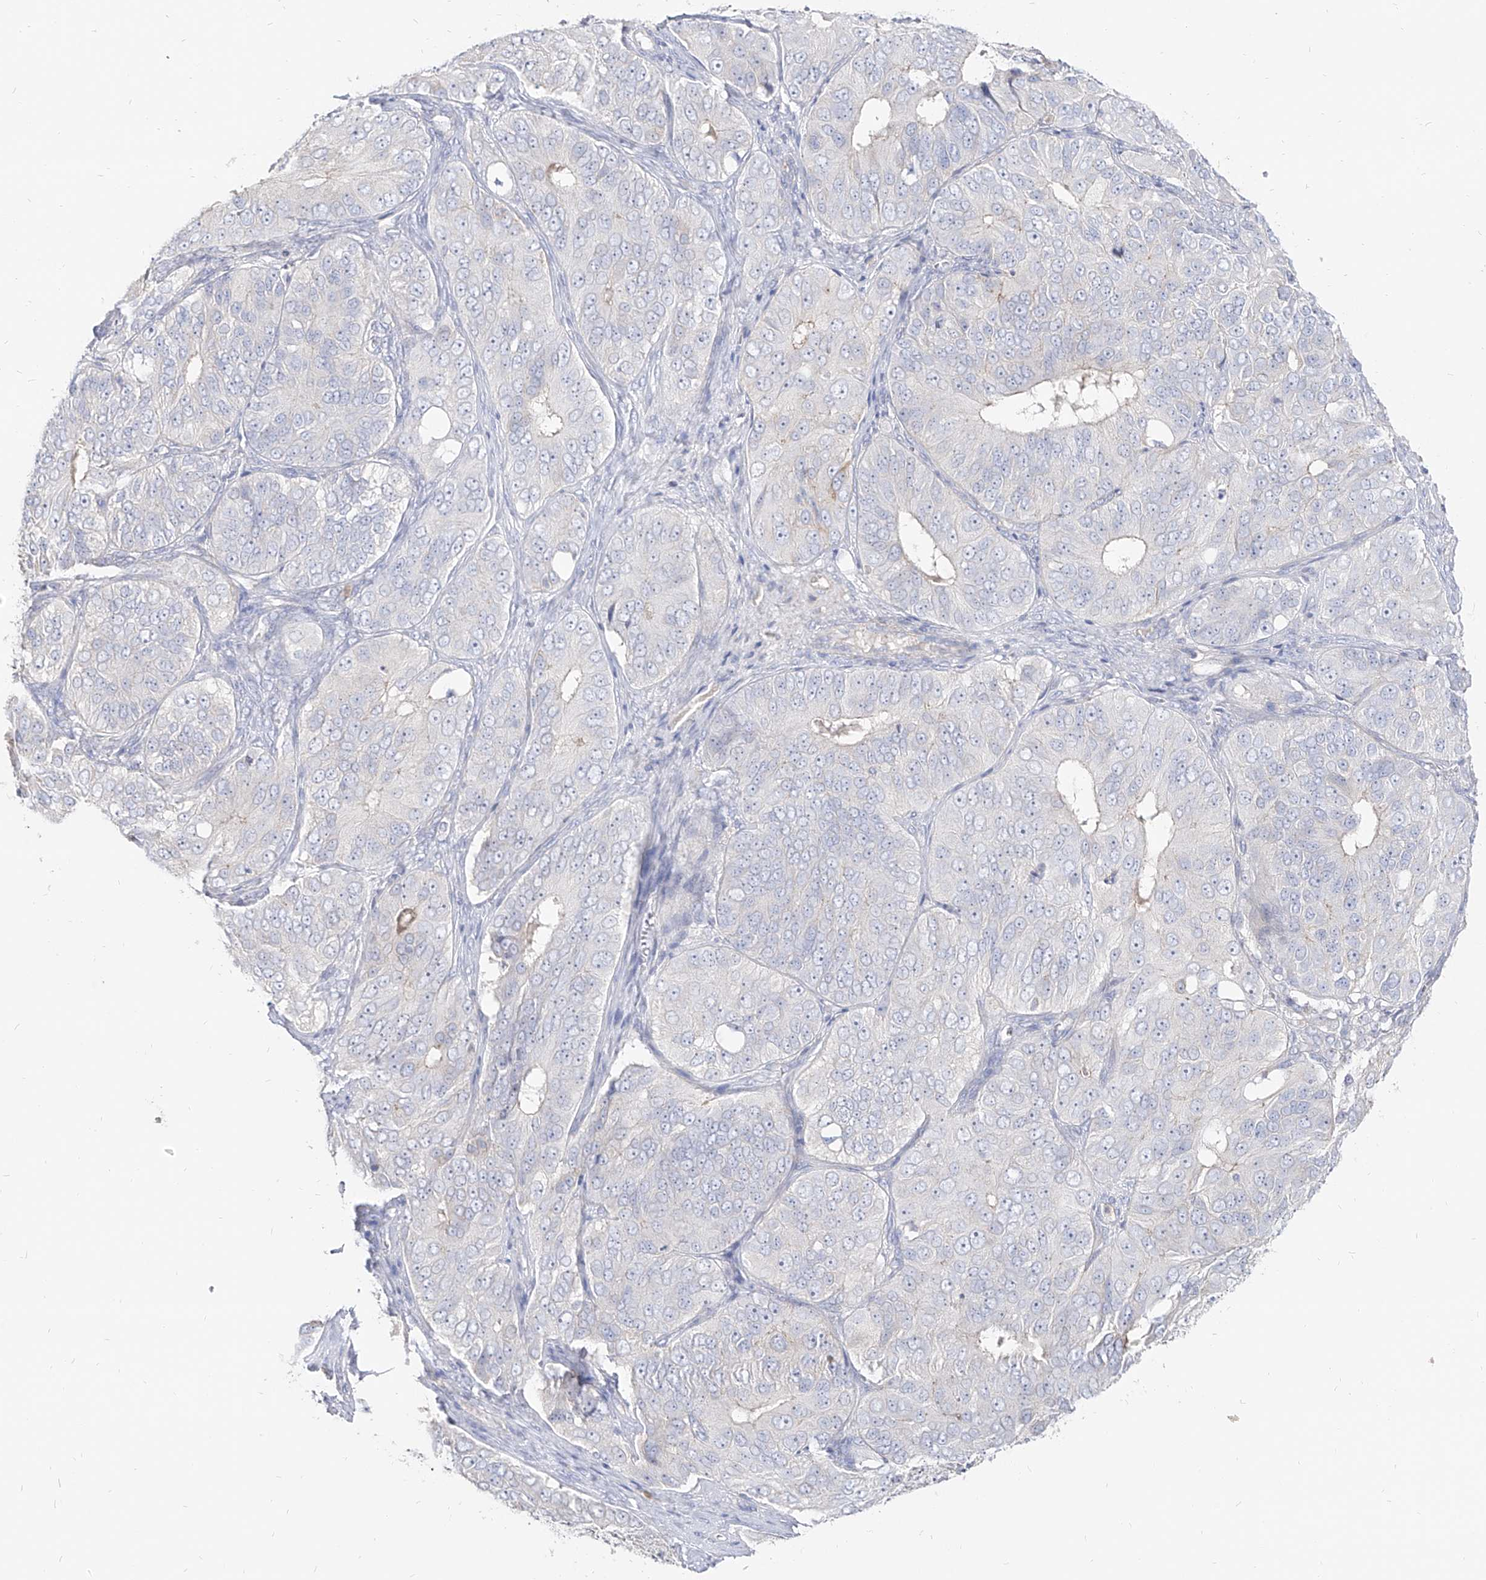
{"staining": {"intensity": "negative", "quantity": "none", "location": "none"}, "tissue": "ovarian cancer", "cell_type": "Tumor cells", "image_type": "cancer", "snomed": [{"axis": "morphology", "description": "Carcinoma, endometroid"}, {"axis": "topography", "description": "Ovary"}], "caption": "A photomicrograph of human ovarian endometroid carcinoma is negative for staining in tumor cells. The staining is performed using DAB brown chromogen with nuclei counter-stained in using hematoxylin.", "gene": "RBFOX3", "patient": {"sex": "female", "age": 51}}